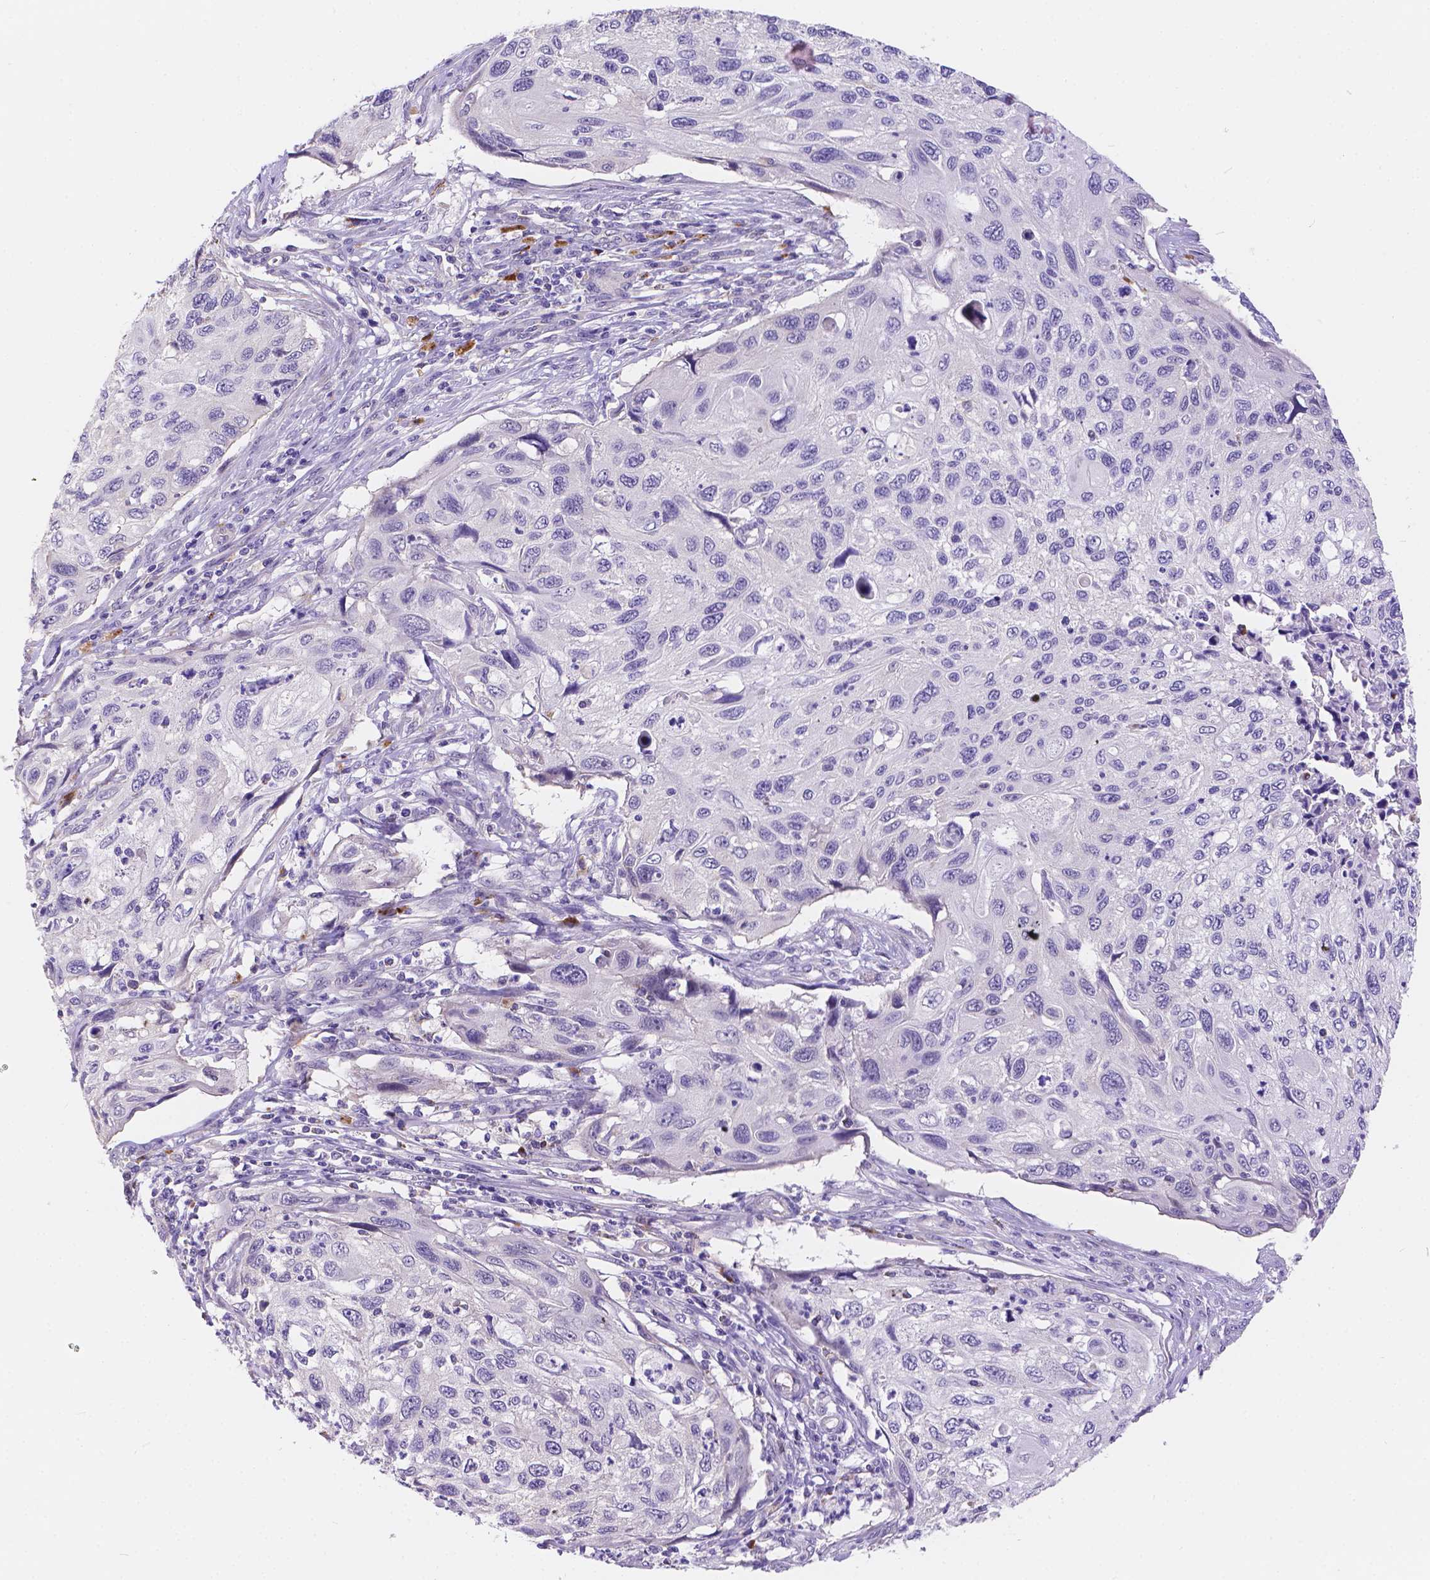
{"staining": {"intensity": "negative", "quantity": "none", "location": "none"}, "tissue": "cervical cancer", "cell_type": "Tumor cells", "image_type": "cancer", "snomed": [{"axis": "morphology", "description": "Squamous cell carcinoma, NOS"}, {"axis": "topography", "description": "Cervix"}], "caption": "Immunohistochemistry histopathology image of human cervical cancer stained for a protein (brown), which shows no expression in tumor cells.", "gene": "DLEC1", "patient": {"sex": "female", "age": 70}}